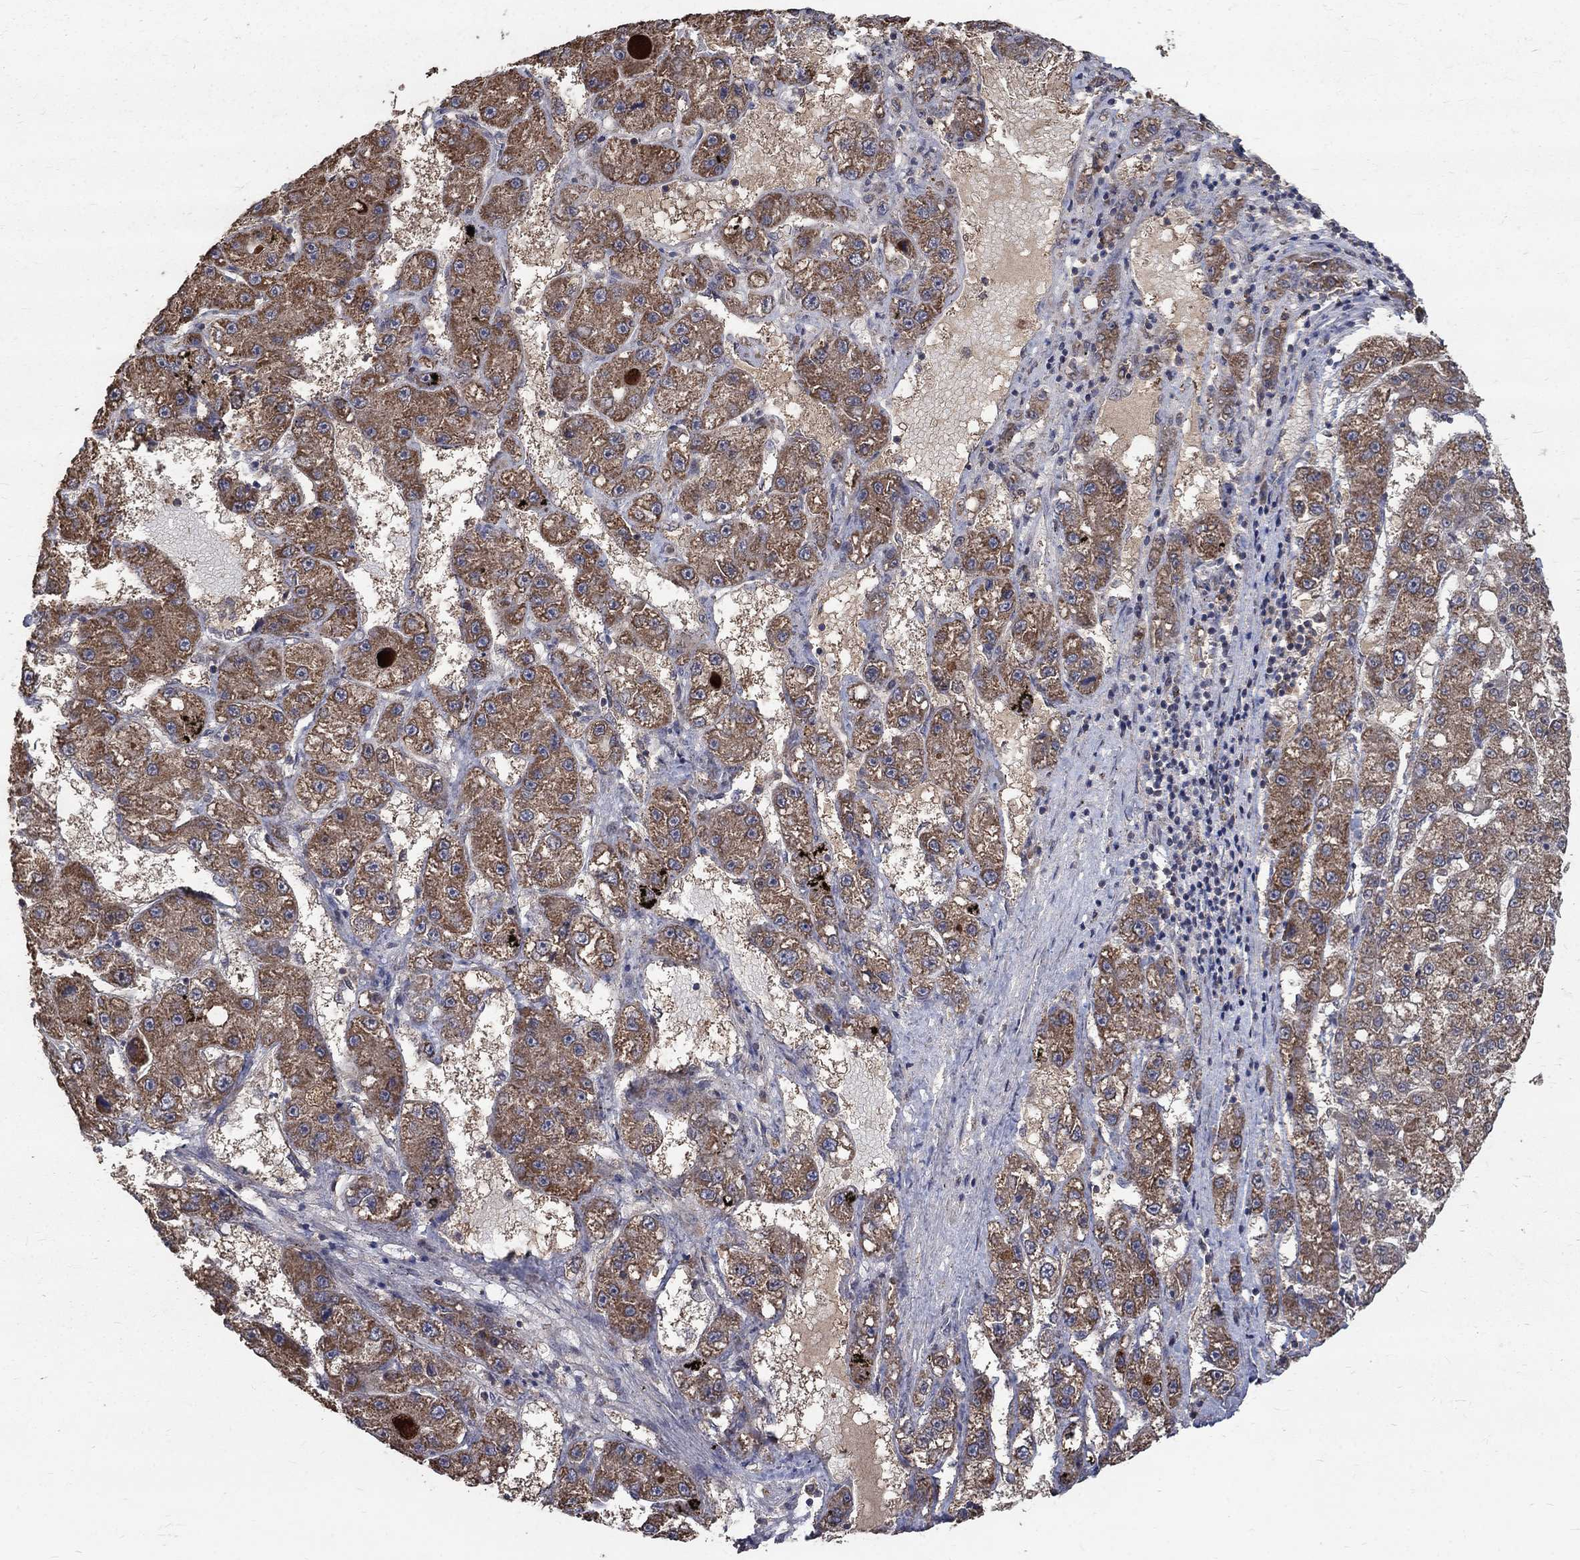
{"staining": {"intensity": "moderate", "quantity": ">75%", "location": "cytoplasmic/membranous"}, "tissue": "liver cancer", "cell_type": "Tumor cells", "image_type": "cancer", "snomed": [{"axis": "morphology", "description": "Carcinoma, Hepatocellular, NOS"}, {"axis": "topography", "description": "Liver"}], "caption": "Immunohistochemistry (IHC) histopathology image of human hepatocellular carcinoma (liver) stained for a protein (brown), which displays medium levels of moderate cytoplasmic/membranous staining in approximately >75% of tumor cells.", "gene": "C17orf75", "patient": {"sex": "female", "age": 65}}